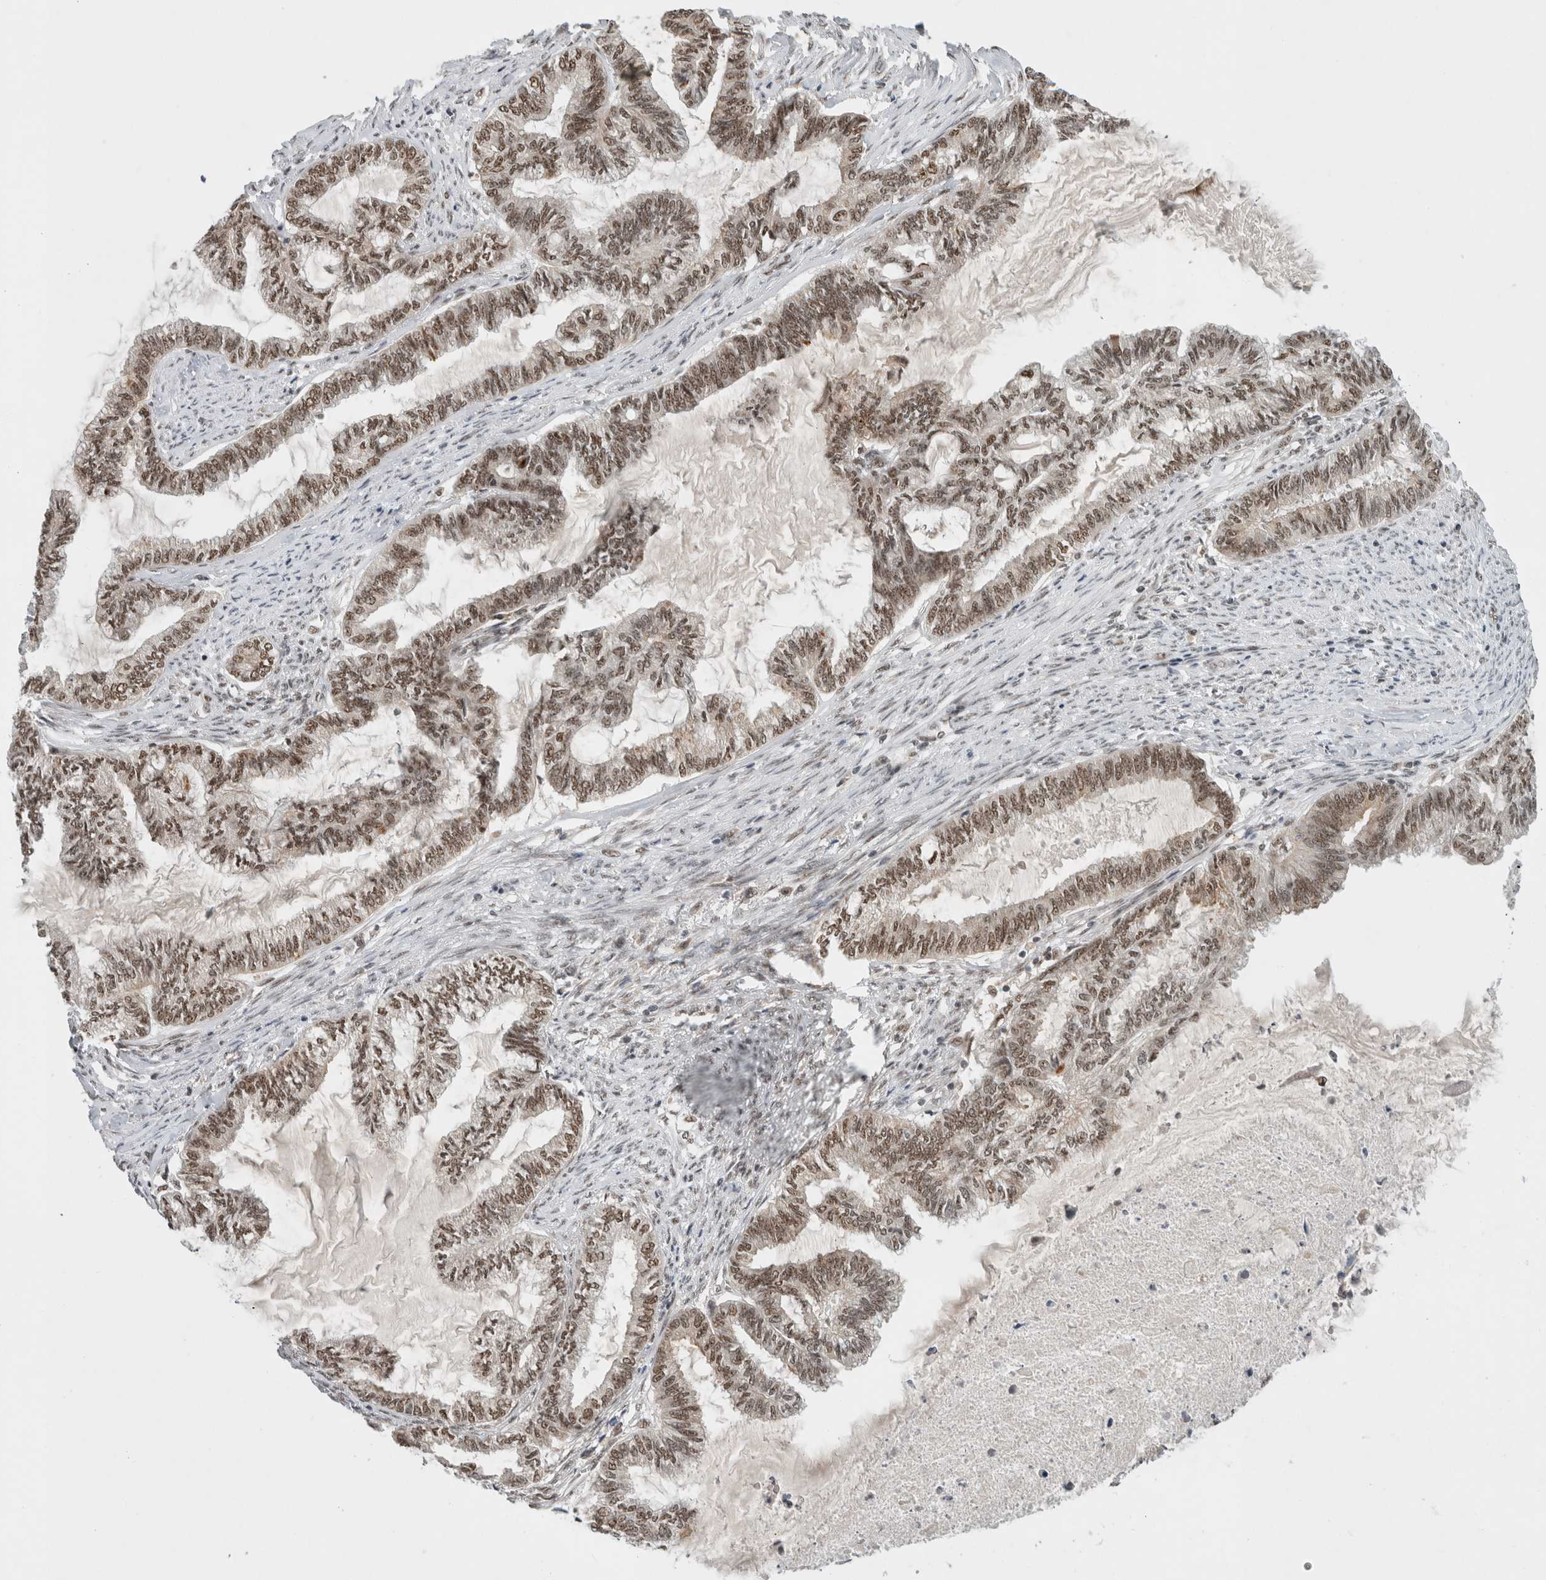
{"staining": {"intensity": "moderate", "quantity": ">75%", "location": "nuclear"}, "tissue": "endometrial cancer", "cell_type": "Tumor cells", "image_type": "cancer", "snomed": [{"axis": "morphology", "description": "Adenocarcinoma, NOS"}, {"axis": "topography", "description": "Endometrium"}], "caption": "Adenocarcinoma (endometrial) was stained to show a protein in brown. There is medium levels of moderate nuclear staining in approximately >75% of tumor cells.", "gene": "NCAPG2", "patient": {"sex": "female", "age": 86}}